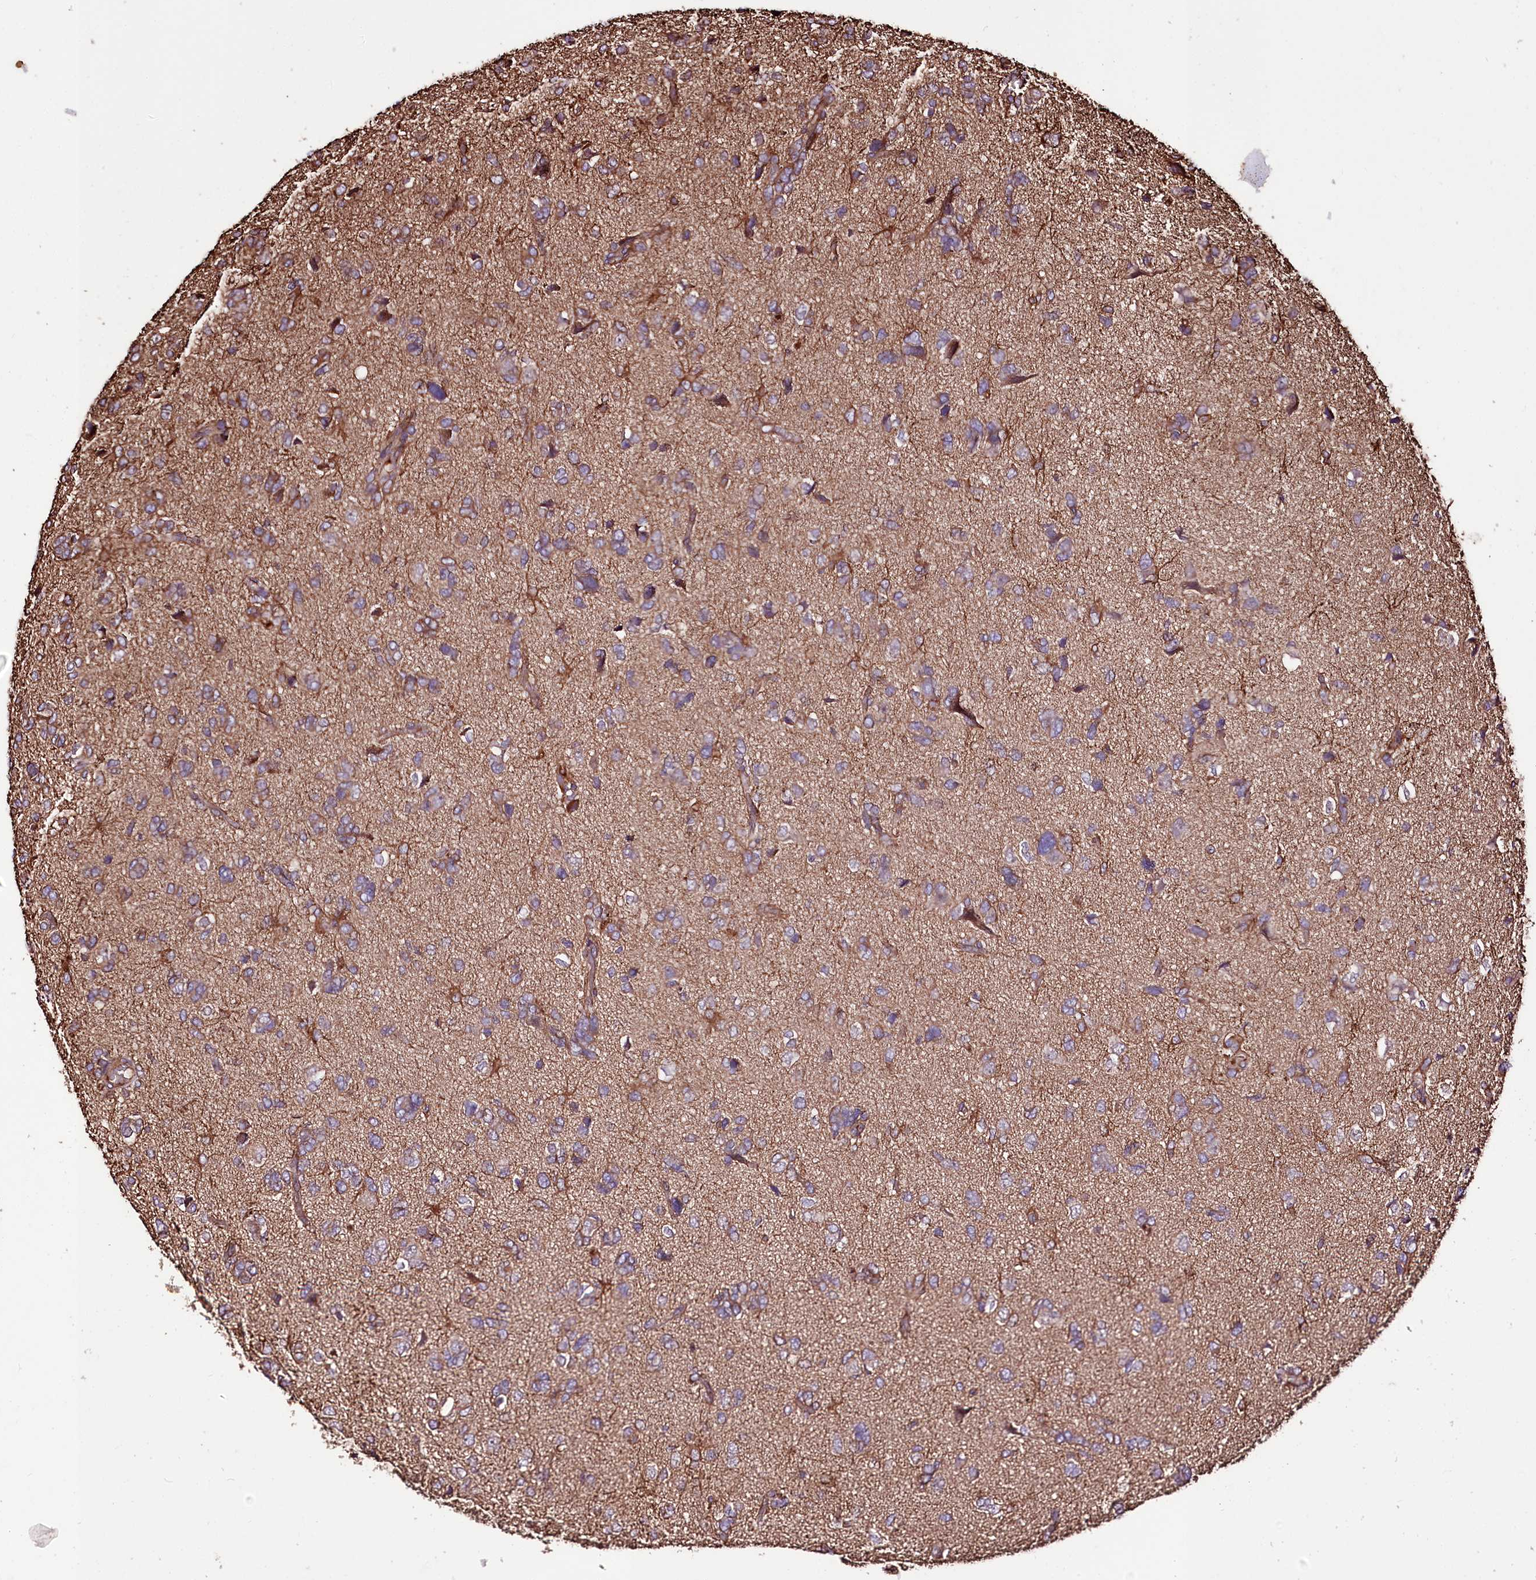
{"staining": {"intensity": "weak", "quantity": ">75%", "location": "cytoplasmic/membranous"}, "tissue": "glioma", "cell_type": "Tumor cells", "image_type": "cancer", "snomed": [{"axis": "morphology", "description": "Glioma, malignant, High grade"}, {"axis": "topography", "description": "Brain"}], "caption": "Malignant high-grade glioma stained with a protein marker reveals weak staining in tumor cells.", "gene": "WWC1", "patient": {"sex": "female", "age": 59}}